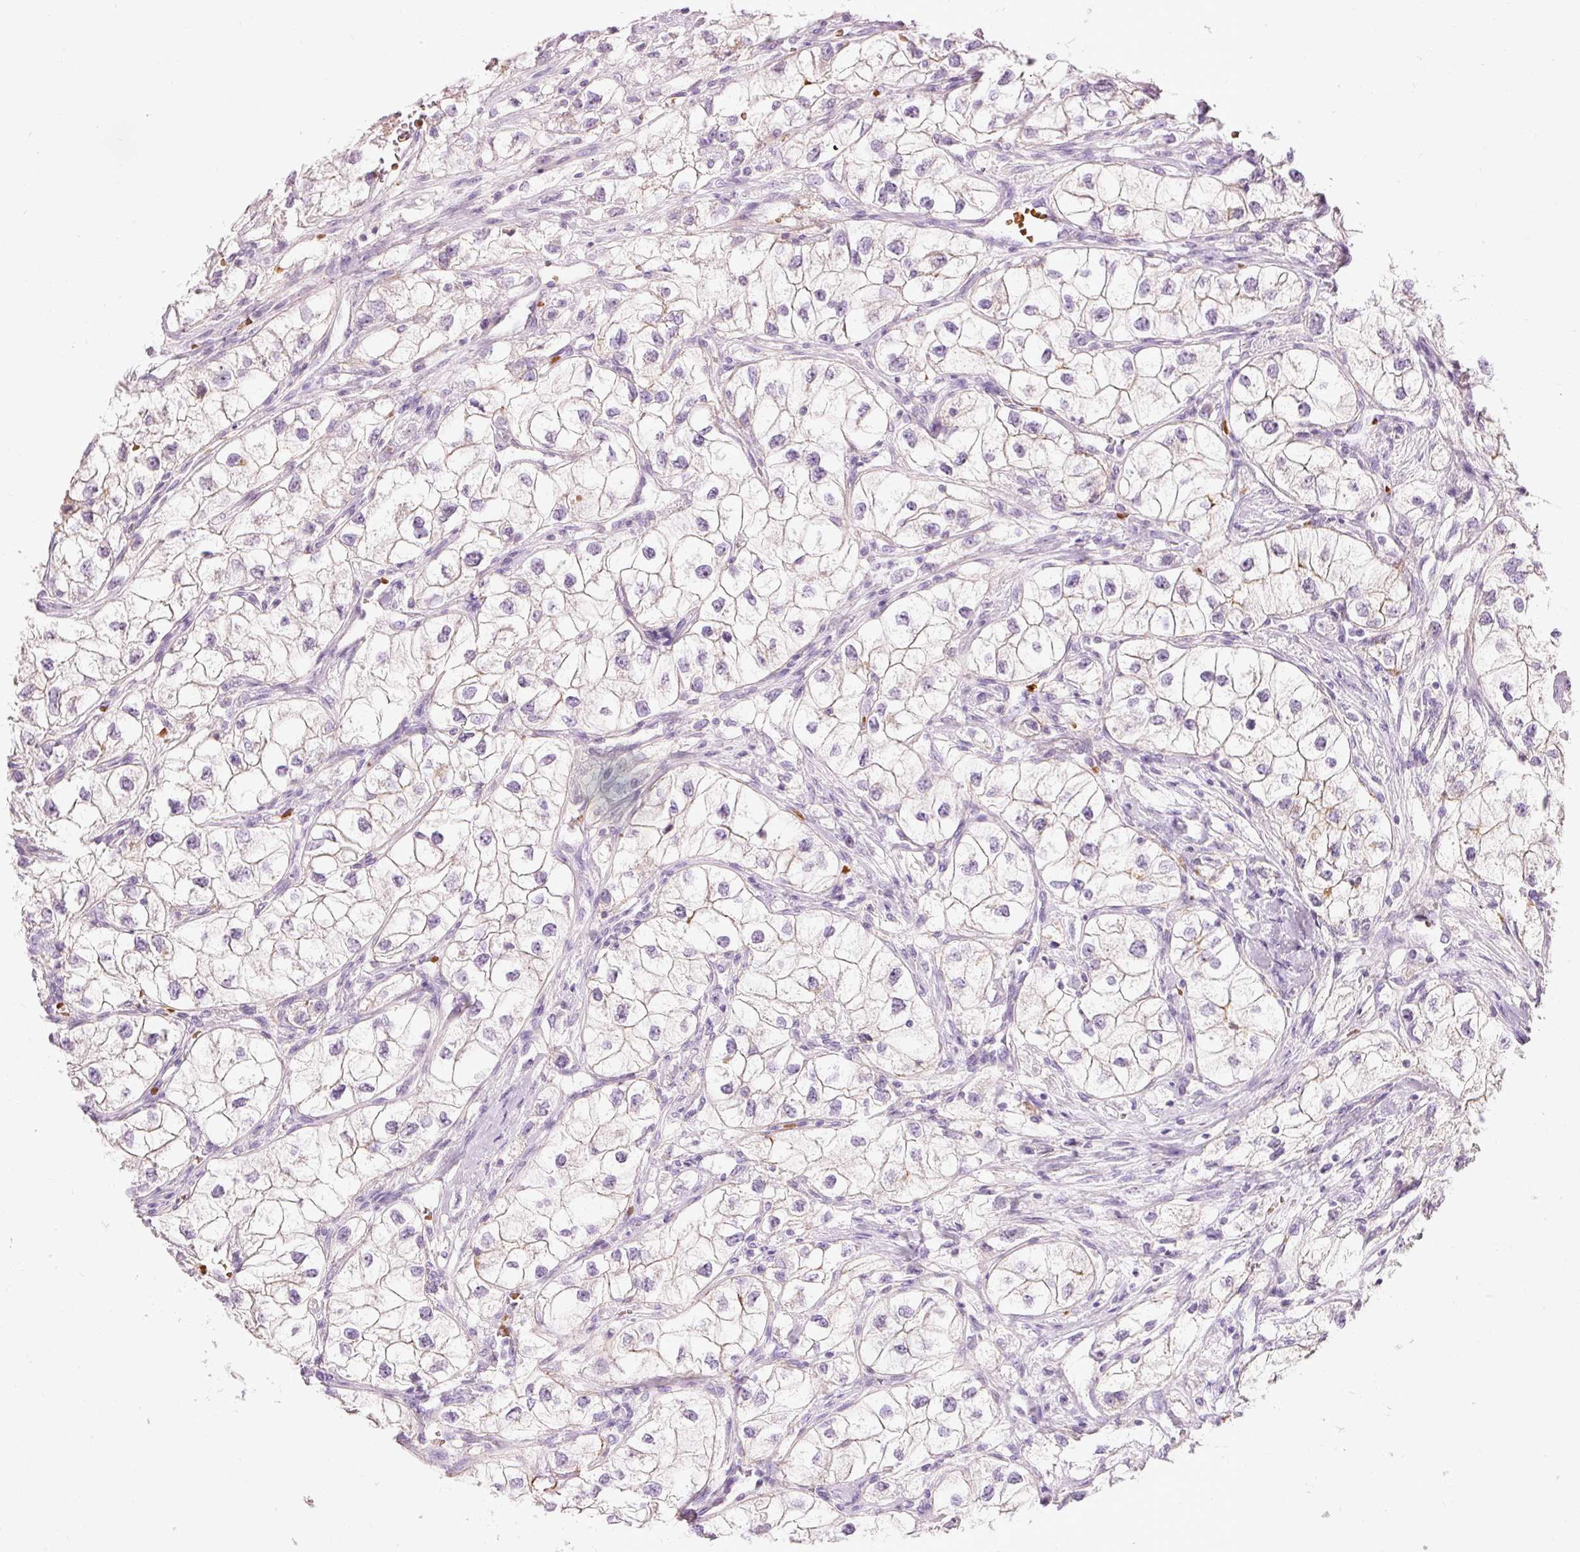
{"staining": {"intensity": "negative", "quantity": "none", "location": "none"}, "tissue": "renal cancer", "cell_type": "Tumor cells", "image_type": "cancer", "snomed": [{"axis": "morphology", "description": "Adenocarcinoma, NOS"}, {"axis": "topography", "description": "Kidney"}], "caption": "Histopathology image shows no significant protein positivity in tumor cells of renal cancer.", "gene": "DHRS11", "patient": {"sex": "male", "age": 59}}